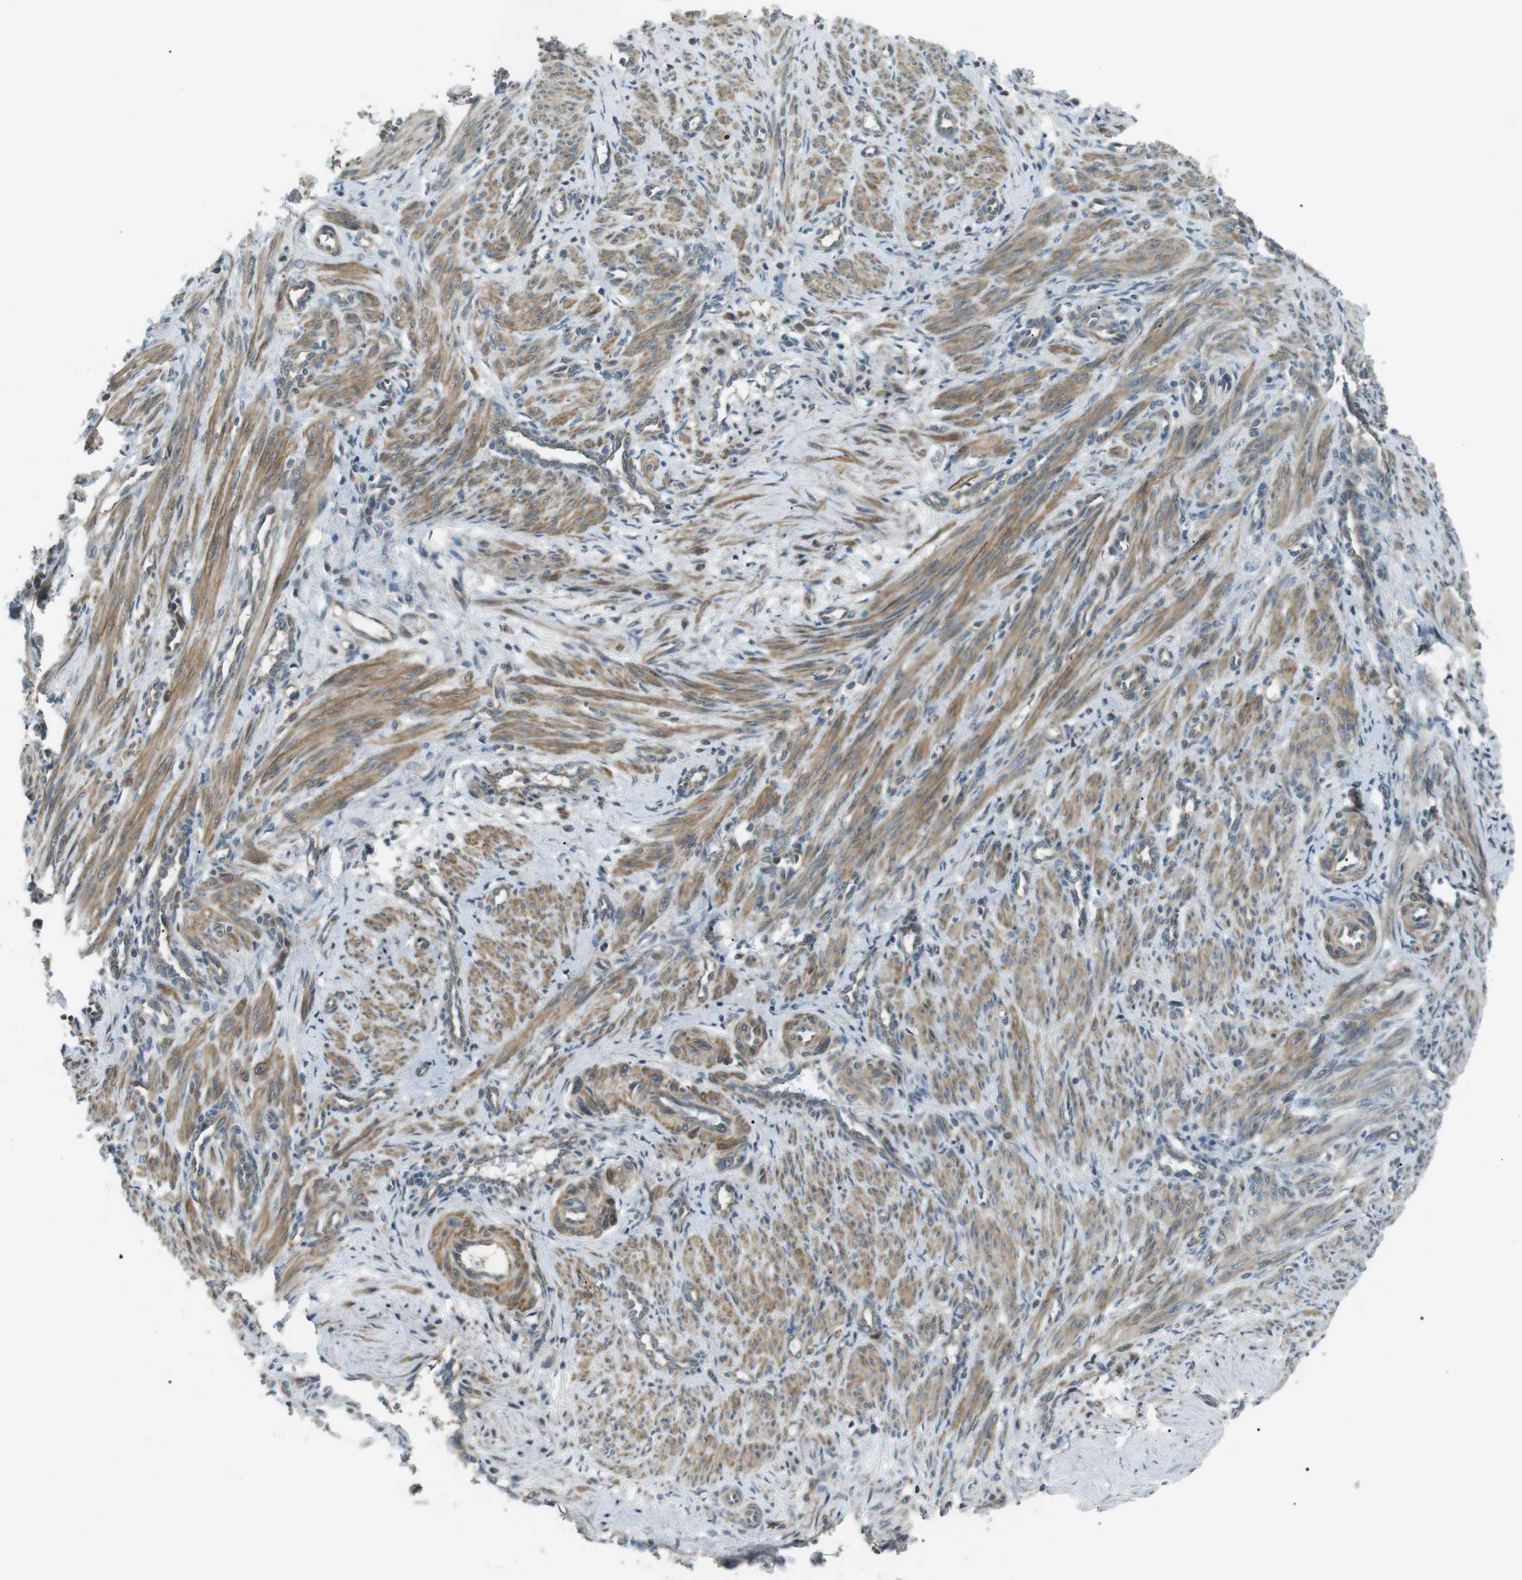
{"staining": {"intensity": "moderate", "quantity": ">75%", "location": "cytoplasmic/membranous"}, "tissue": "smooth muscle", "cell_type": "Smooth muscle cells", "image_type": "normal", "snomed": [{"axis": "morphology", "description": "Normal tissue, NOS"}, {"axis": "topography", "description": "Endometrium"}], "caption": "Smooth muscle stained with DAB (3,3'-diaminobenzidine) immunohistochemistry (IHC) shows medium levels of moderate cytoplasmic/membranous positivity in about >75% of smooth muscle cells. (brown staining indicates protein expression, while blue staining denotes nuclei).", "gene": "TMEM74", "patient": {"sex": "female", "age": 33}}